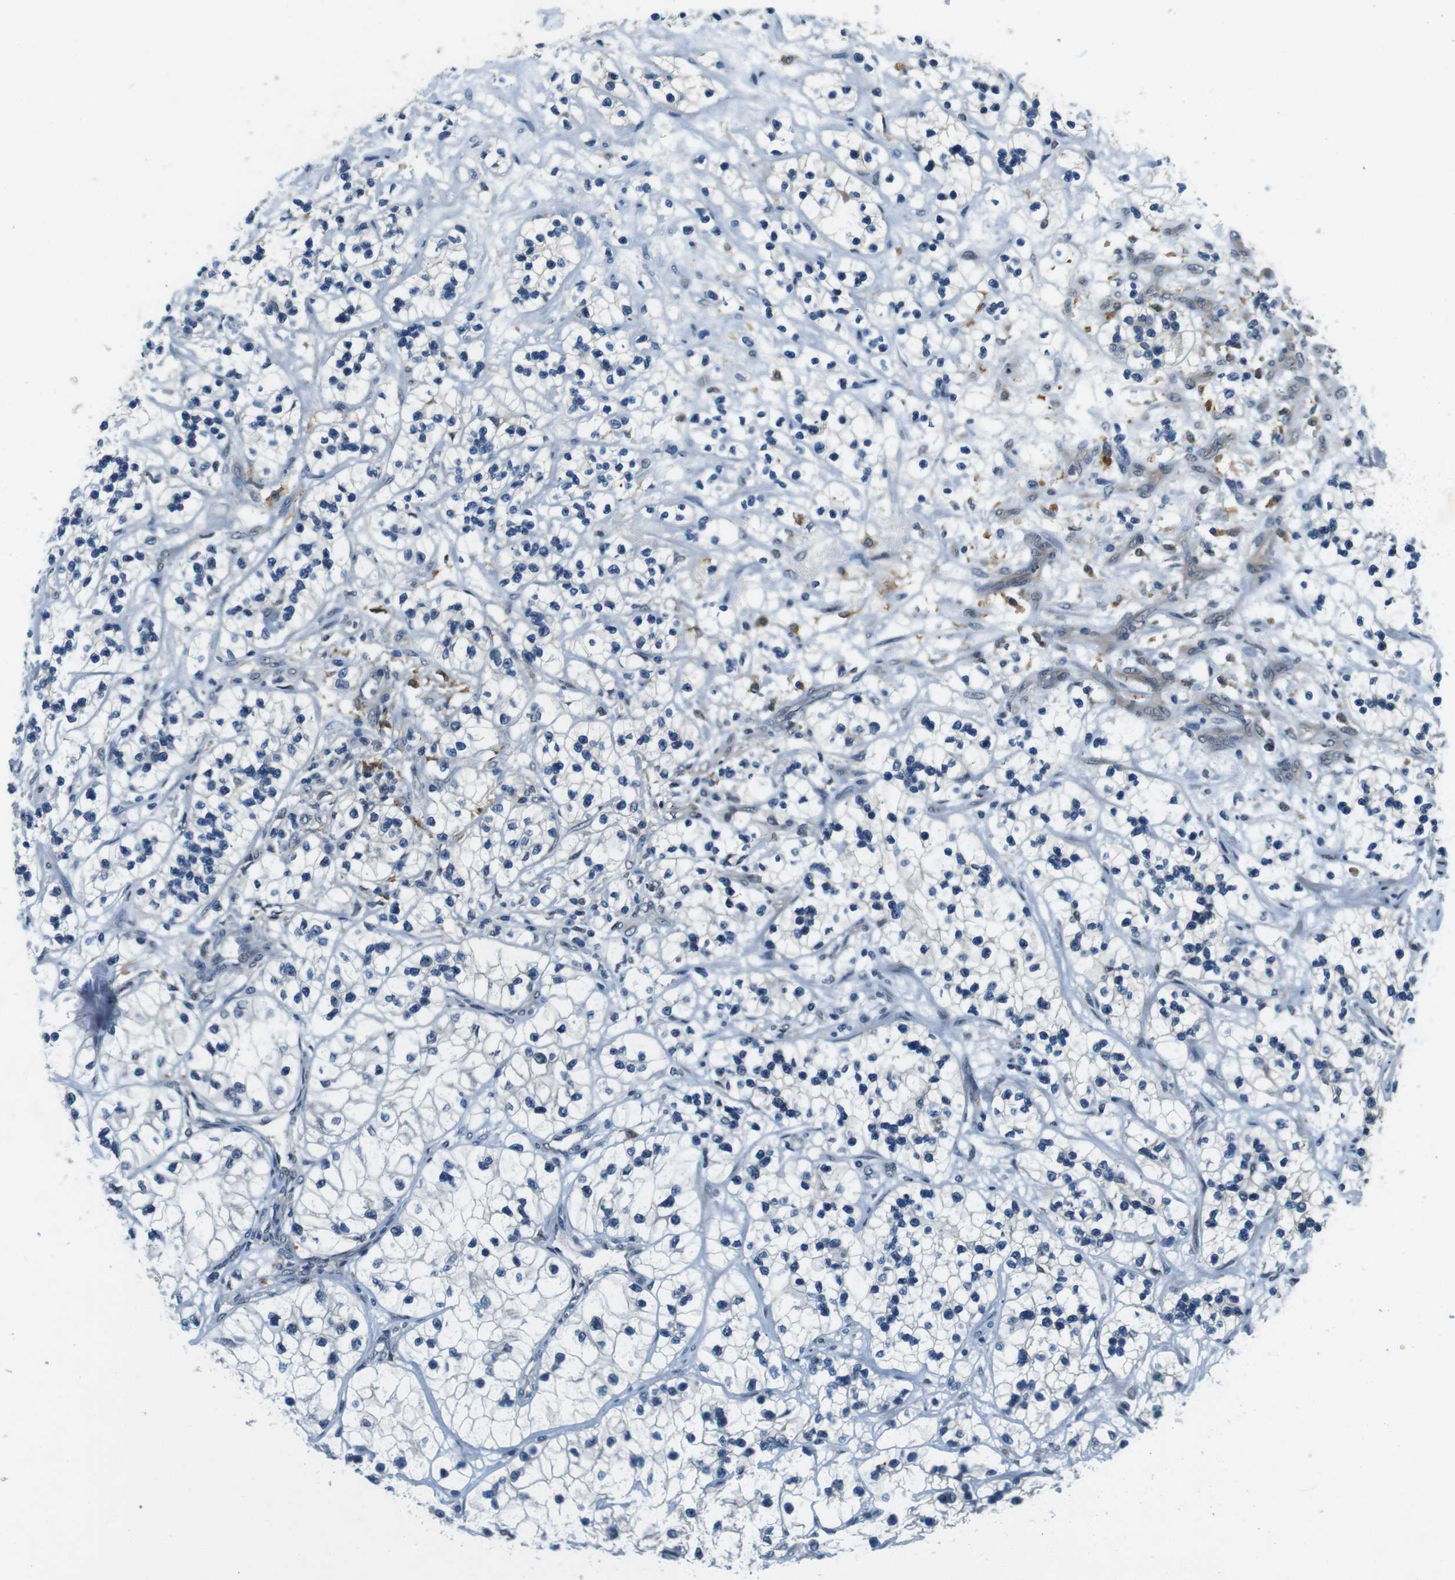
{"staining": {"intensity": "negative", "quantity": "none", "location": "none"}, "tissue": "renal cancer", "cell_type": "Tumor cells", "image_type": "cancer", "snomed": [{"axis": "morphology", "description": "Adenocarcinoma, NOS"}, {"axis": "topography", "description": "Kidney"}], "caption": "A photomicrograph of human renal adenocarcinoma is negative for staining in tumor cells.", "gene": "CD163L1", "patient": {"sex": "female", "age": 57}}